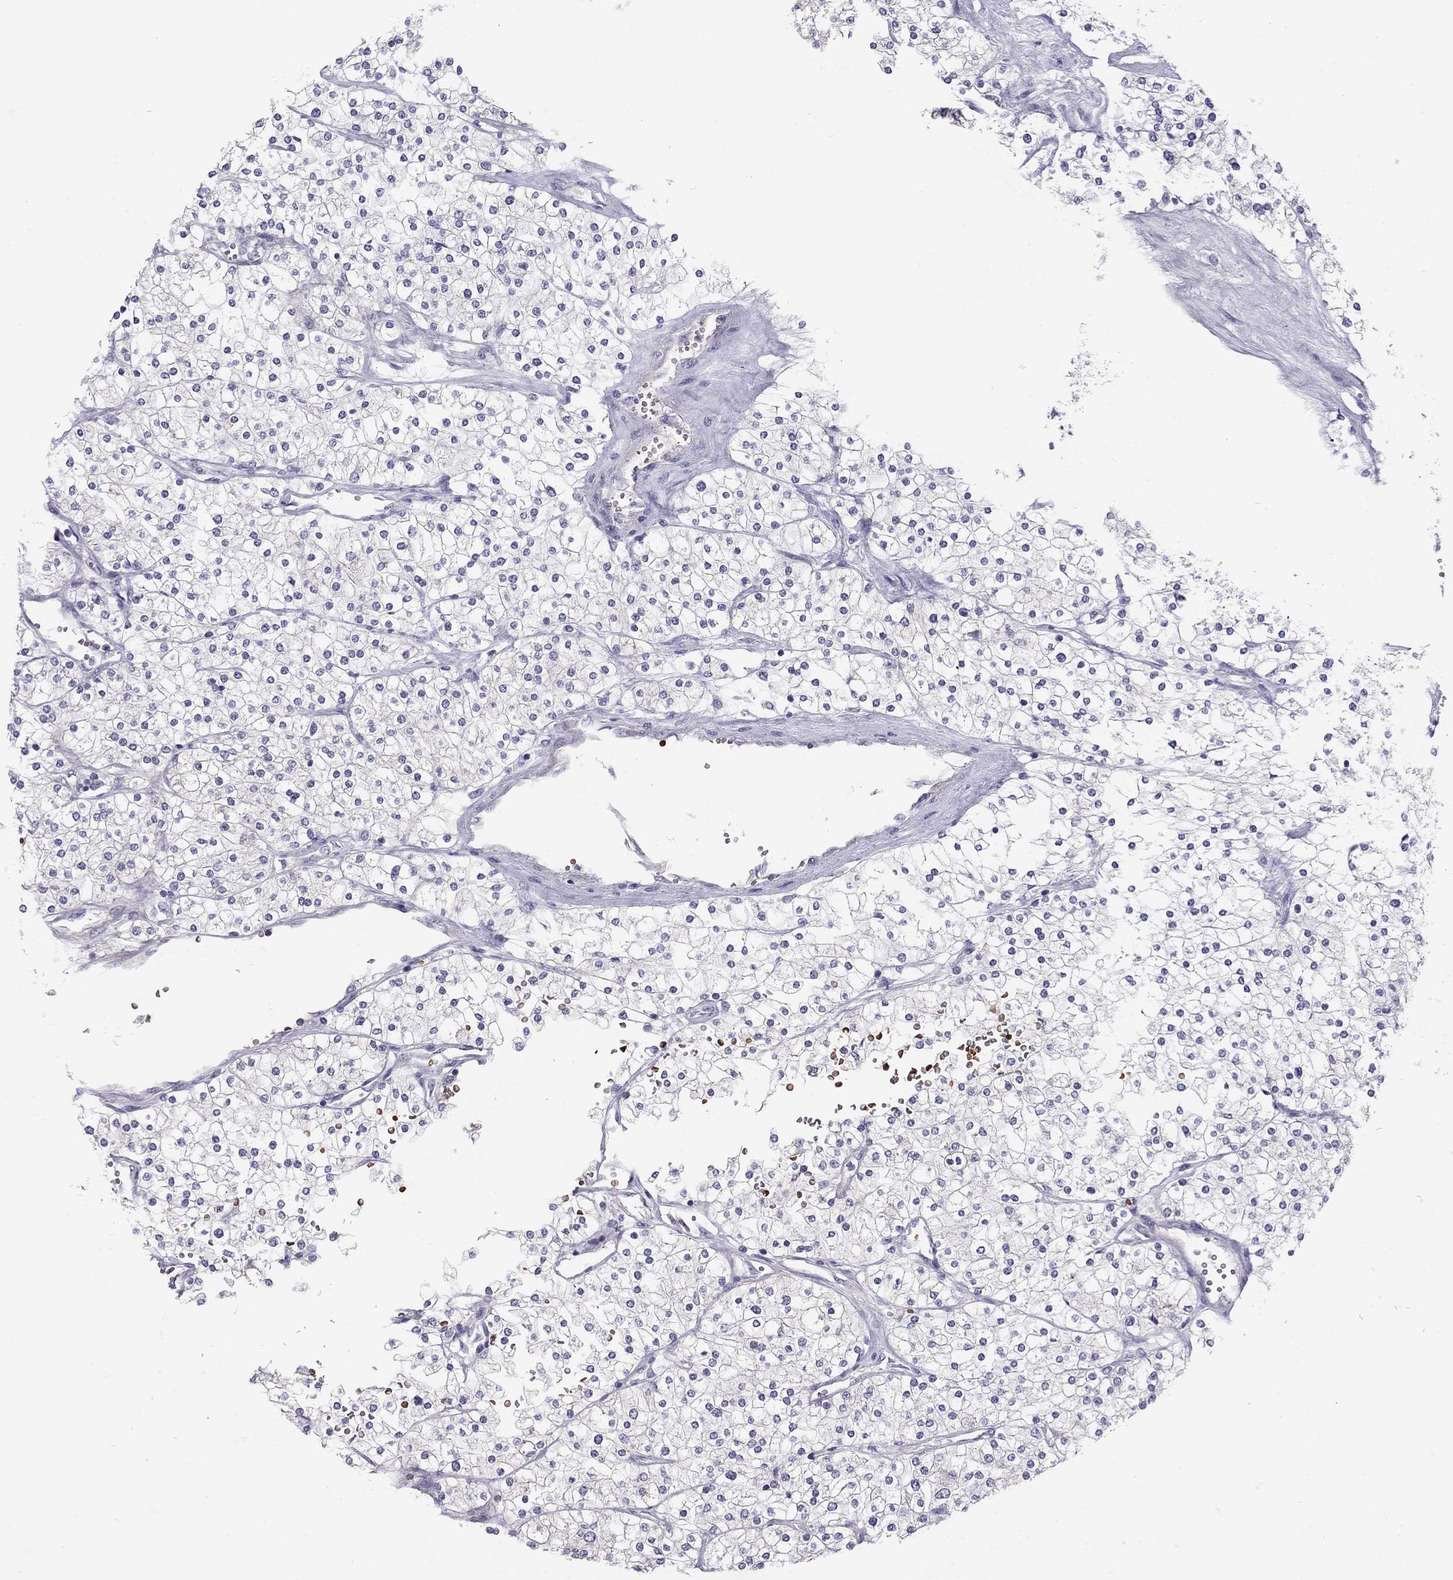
{"staining": {"intensity": "negative", "quantity": "none", "location": "none"}, "tissue": "renal cancer", "cell_type": "Tumor cells", "image_type": "cancer", "snomed": [{"axis": "morphology", "description": "Adenocarcinoma, NOS"}, {"axis": "topography", "description": "Kidney"}], "caption": "Protein analysis of adenocarcinoma (renal) displays no significant staining in tumor cells.", "gene": "FRMD1", "patient": {"sex": "male", "age": 80}}